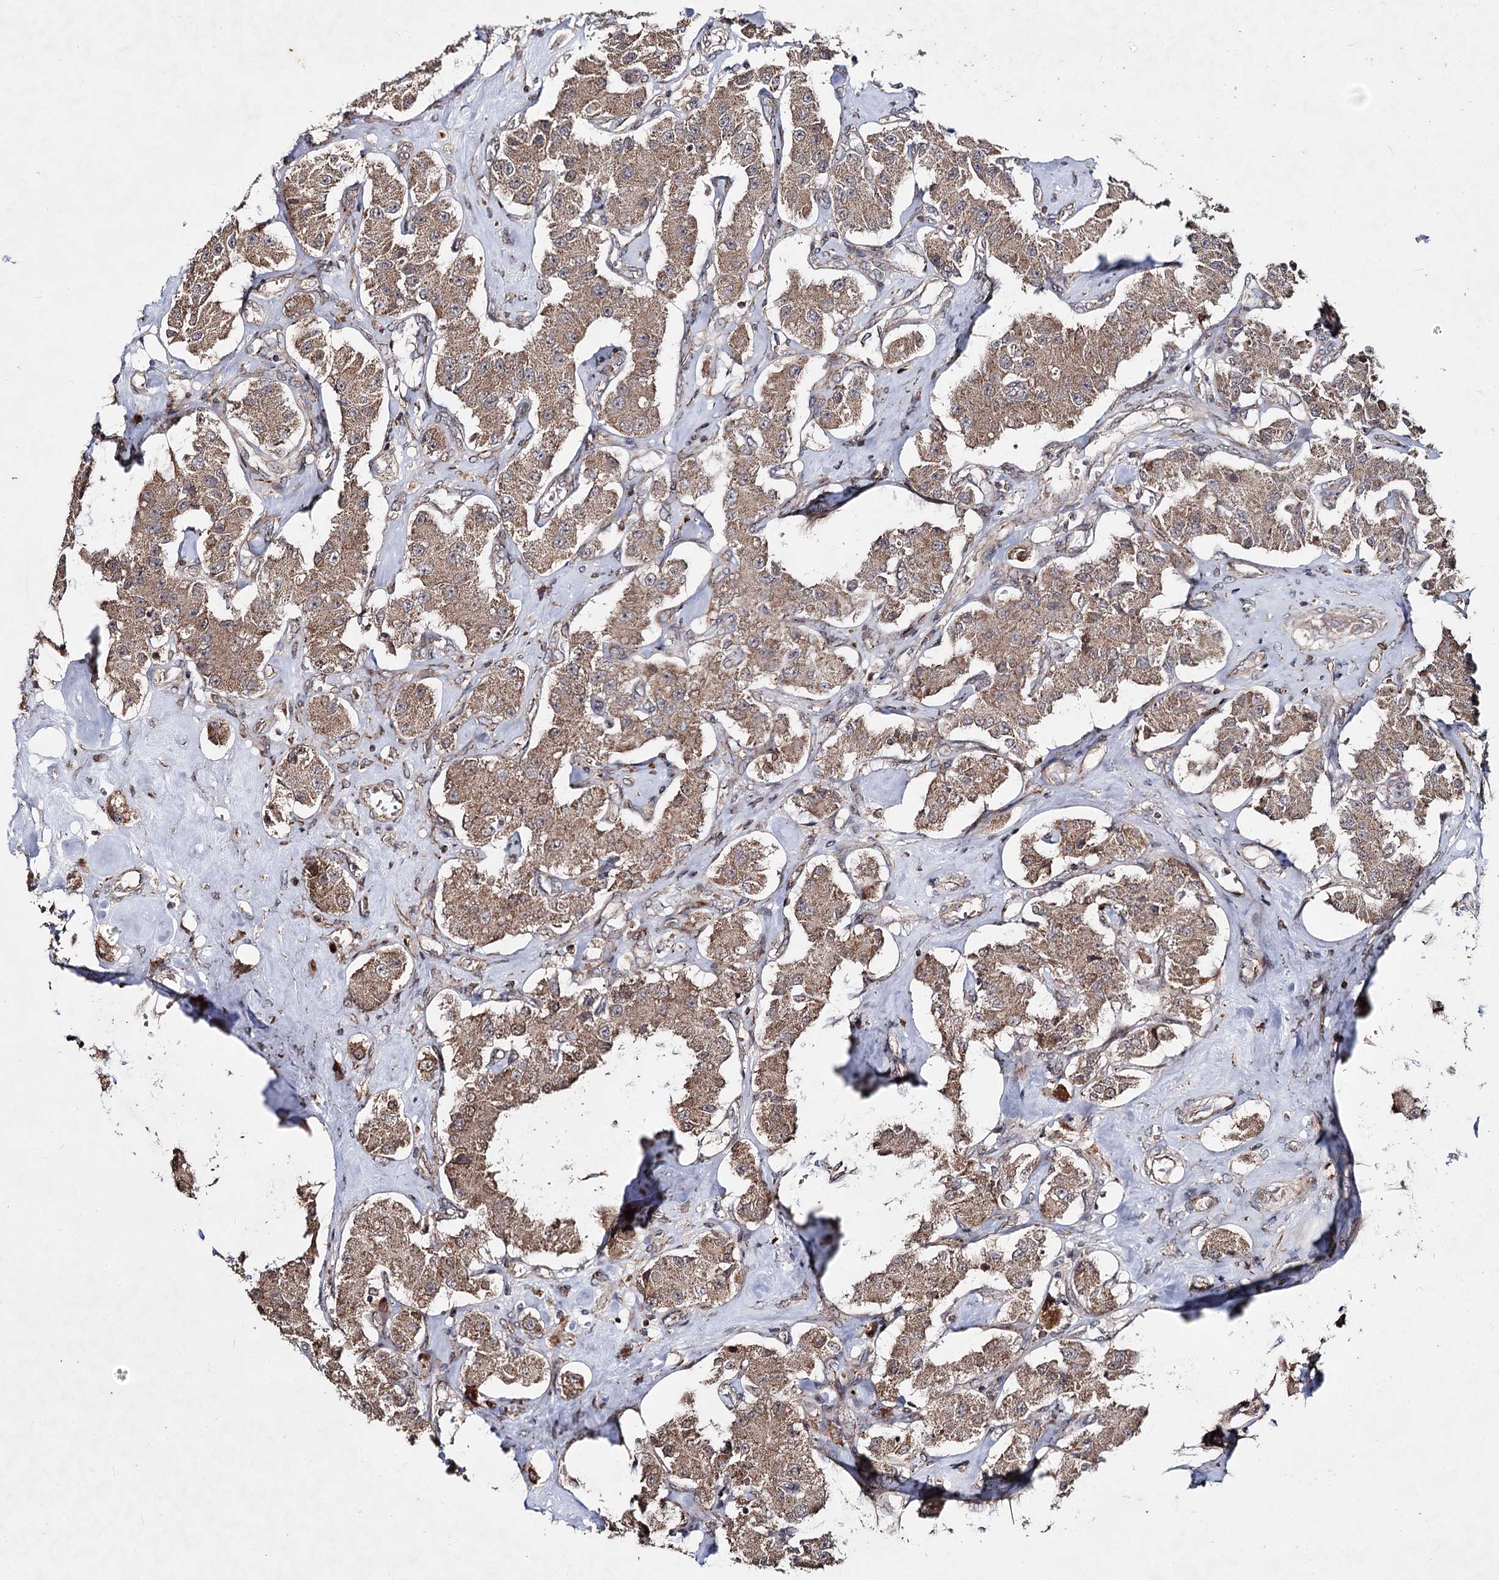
{"staining": {"intensity": "moderate", "quantity": ">75%", "location": "cytoplasmic/membranous"}, "tissue": "carcinoid", "cell_type": "Tumor cells", "image_type": "cancer", "snomed": [{"axis": "morphology", "description": "Carcinoid, malignant, NOS"}, {"axis": "topography", "description": "Pancreas"}], "caption": "Immunohistochemistry (IHC) staining of carcinoid, which demonstrates medium levels of moderate cytoplasmic/membranous expression in approximately >75% of tumor cells indicating moderate cytoplasmic/membranous protein positivity. The staining was performed using DAB (3,3'-diaminobenzidine) (brown) for protein detection and nuclei were counterstained in hematoxylin (blue).", "gene": "MINDY3", "patient": {"sex": "male", "age": 41}}